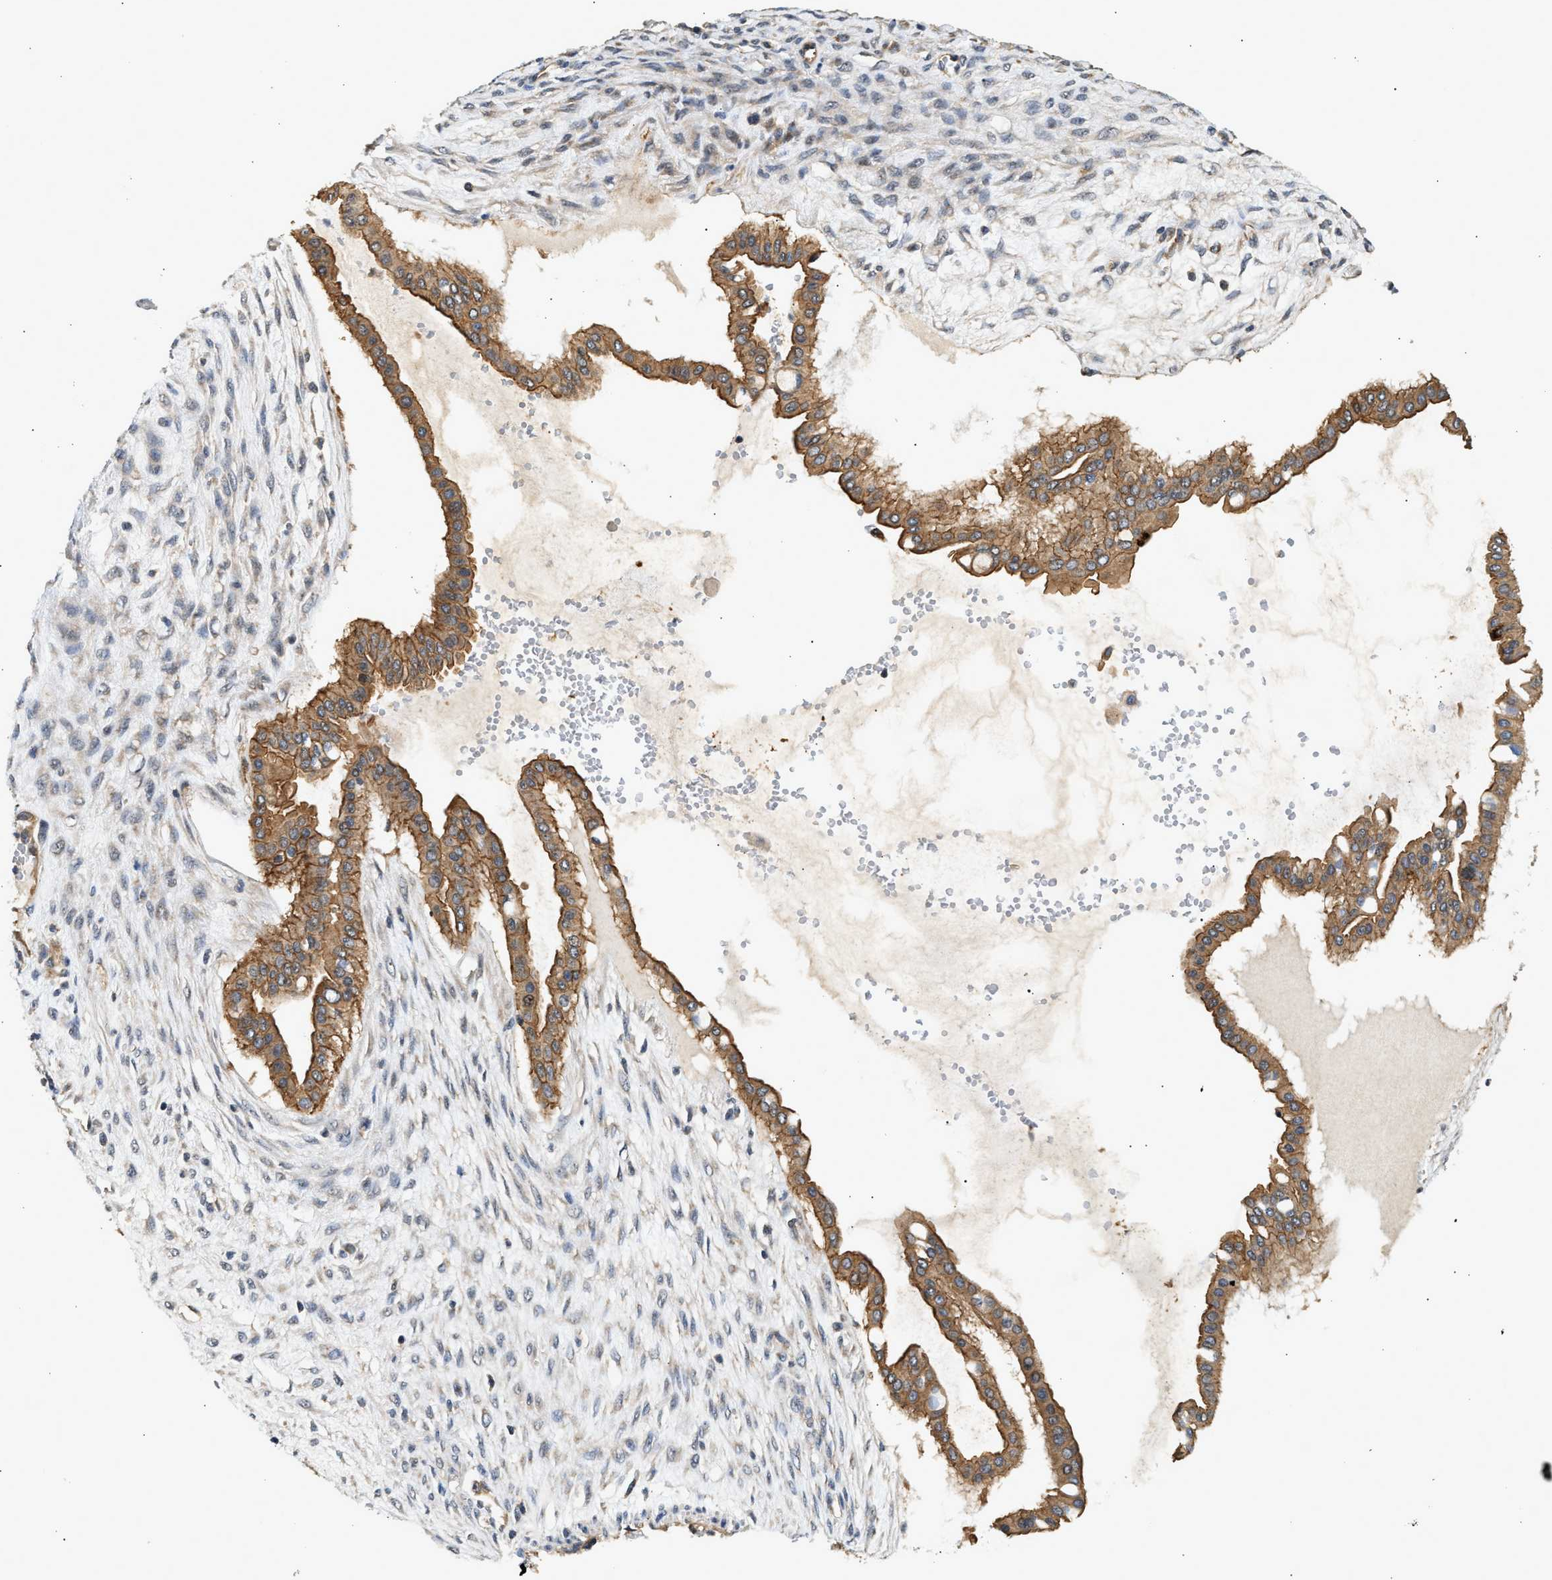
{"staining": {"intensity": "moderate", "quantity": ">75%", "location": "cytoplasmic/membranous"}, "tissue": "ovarian cancer", "cell_type": "Tumor cells", "image_type": "cancer", "snomed": [{"axis": "morphology", "description": "Cystadenocarcinoma, mucinous, NOS"}, {"axis": "topography", "description": "Ovary"}], "caption": "Protein staining demonstrates moderate cytoplasmic/membranous staining in about >75% of tumor cells in ovarian cancer. (Brightfield microscopy of DAB IHC at high magnification).", "gene": "DUSP14", "patient": {"sex": "female", "age": 73}}